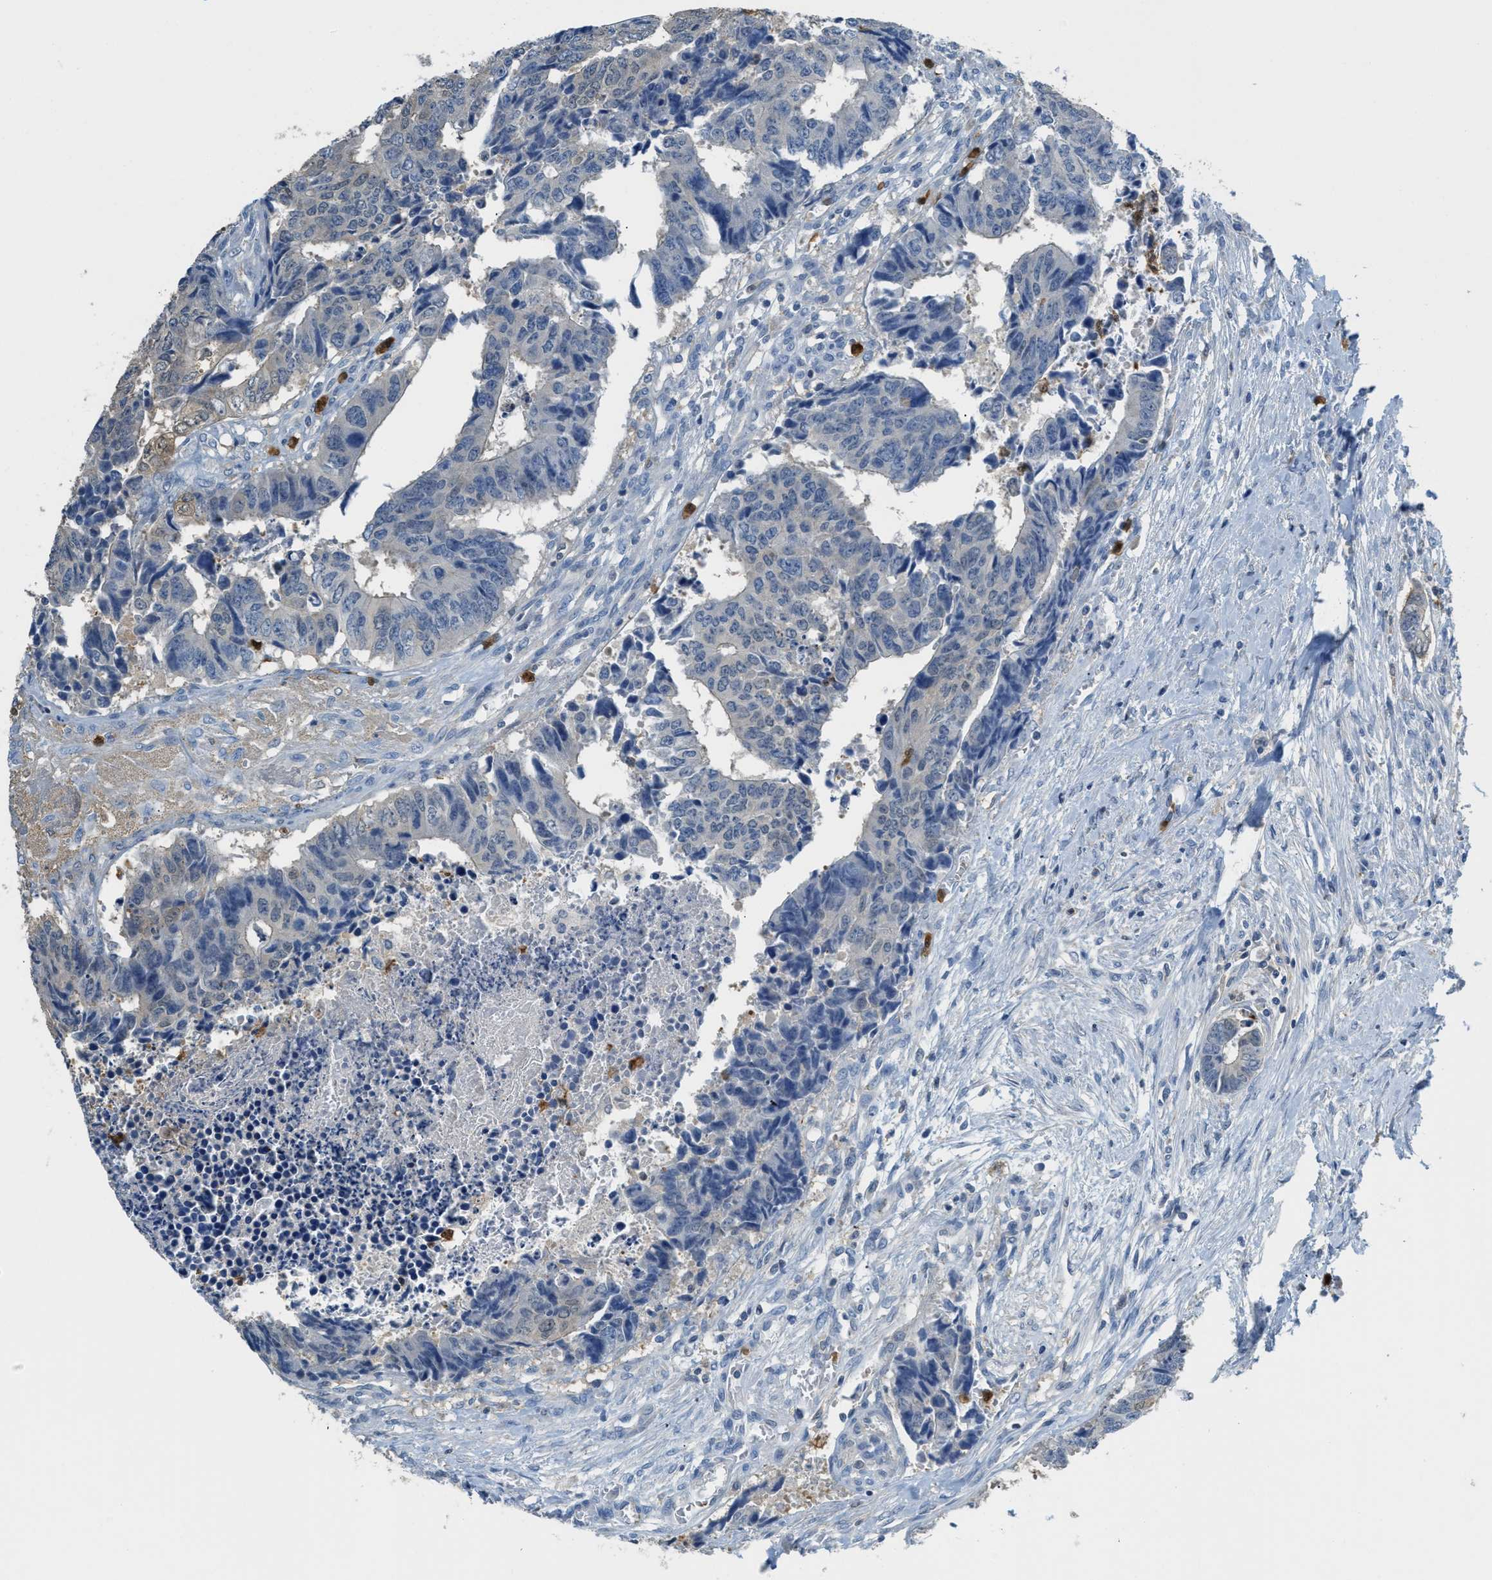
{"staining": {"intensity": "negative", "quantity": "none", "location": "none"}, "tissue": "colorectal cancer", "cell_type": "Tumor cells", "image_type": "cancer", "snomed": [{"axis": "morphology", "description": "Adenocarcinoma, NOS"}, {"axis": "topography", "description": "Rectum"}], "caption": "Protein analysis of colorectal adenocarcinoma shows no significant staining in tumor cells.", "gene": "SERPINB1", "patient": {"sex": "male", "age": 84}}